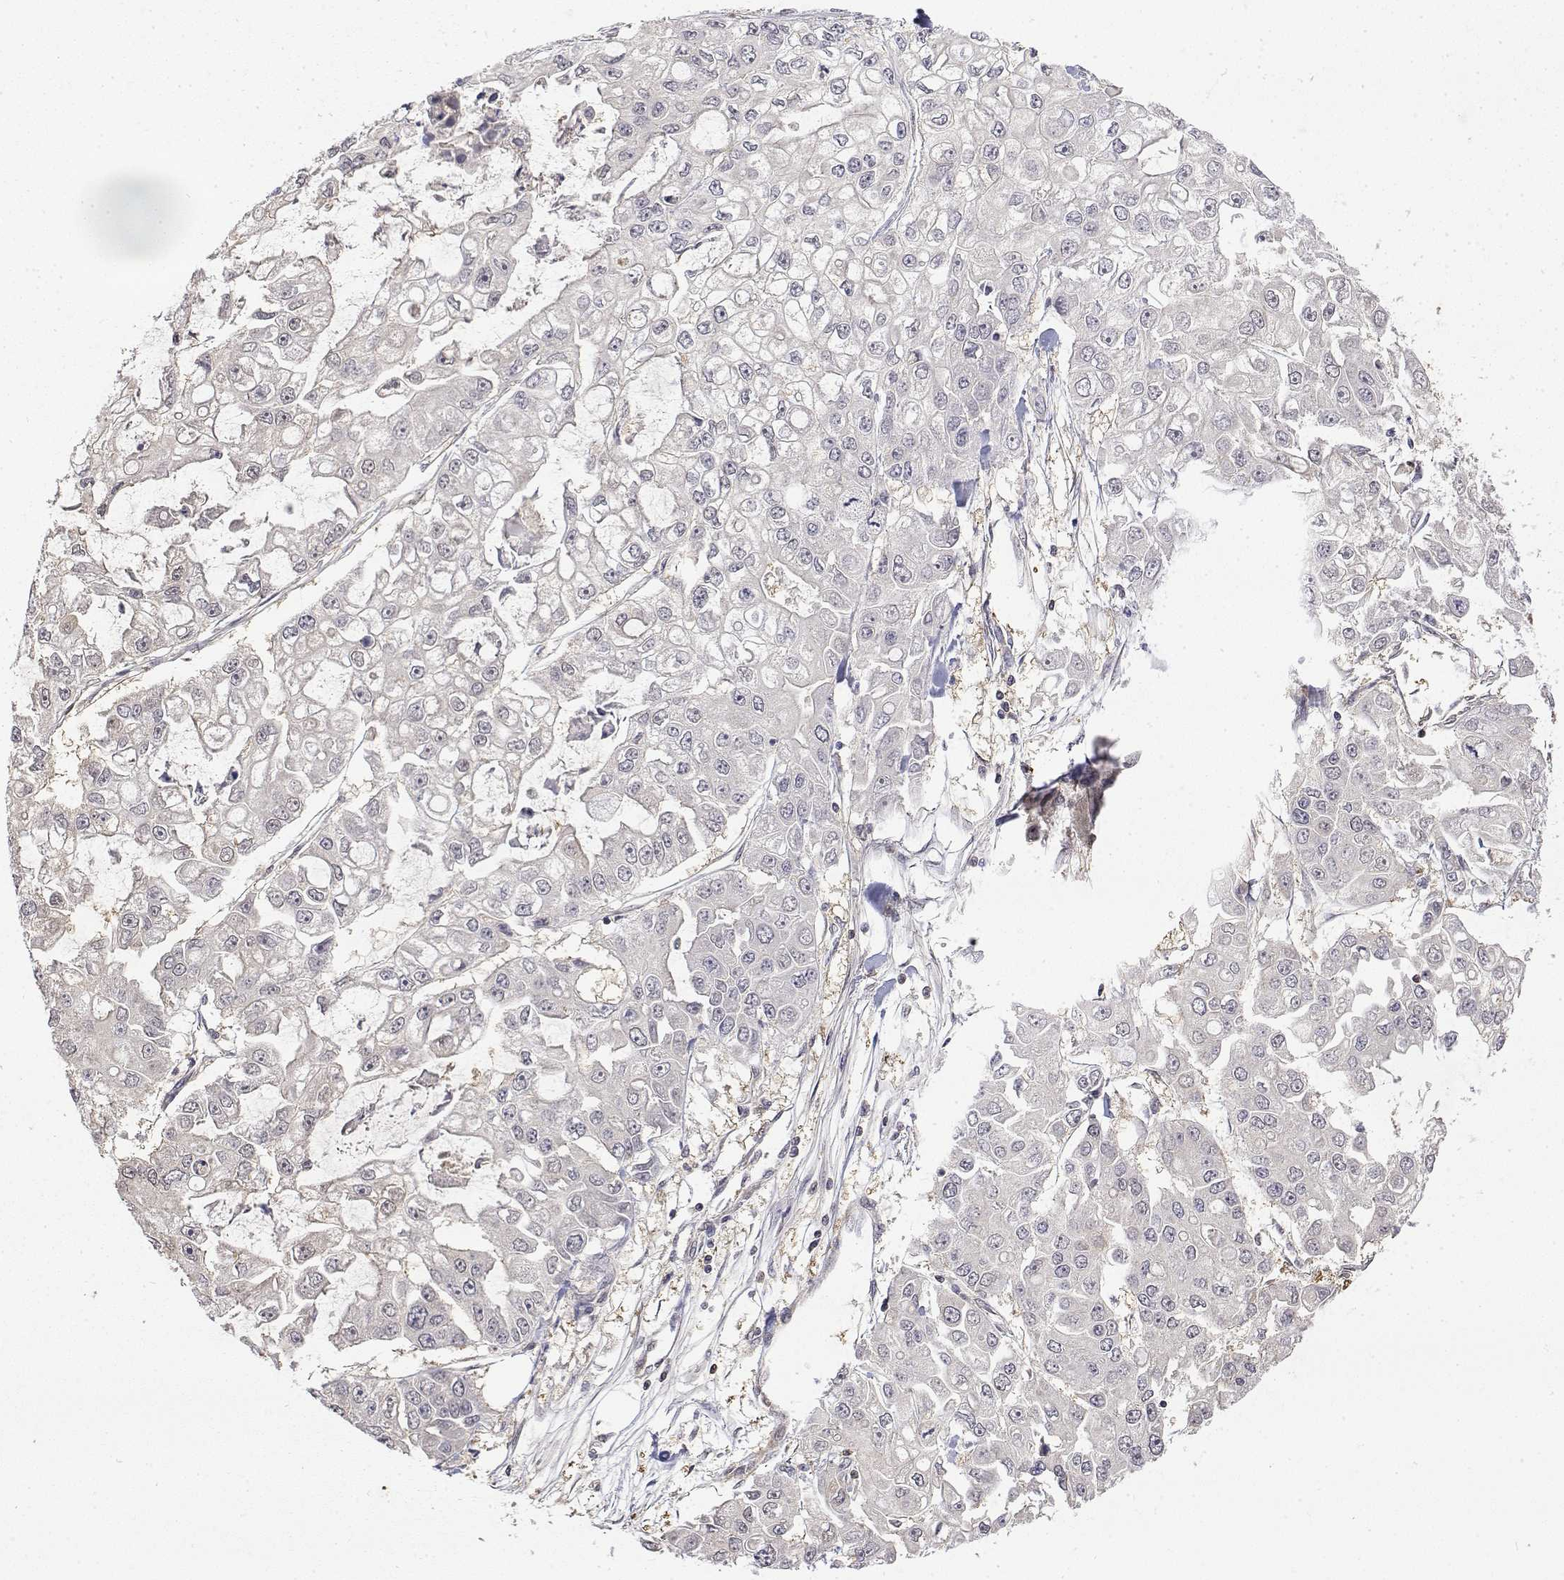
{"staining": {"intensity": "negative", "quantity": "none", "location": "none"}, "tissue": "ovarian cancer", "cell_type": "Tumor cells", "image_type": "cancer", "snomed": [{"axis": "morphology", "description": "Cystadenocarcinoma, serous, NOS"}, {"axis": "topography", "description": "Ovary"}], "caption": "An immunohistochemistry (IHC) histopathology image of ovarian cancer is shown. There is no staining in tumor cells of ovarian cancer. (Stains: DAB (3,3'-diaminobenzidine) immunohistochemistry with hematoxylin counter stain, Microscopy: brightfield microscopy at high magnification).", "gene": "TPI1", "patient": {"sex": "female", "age": 56}}